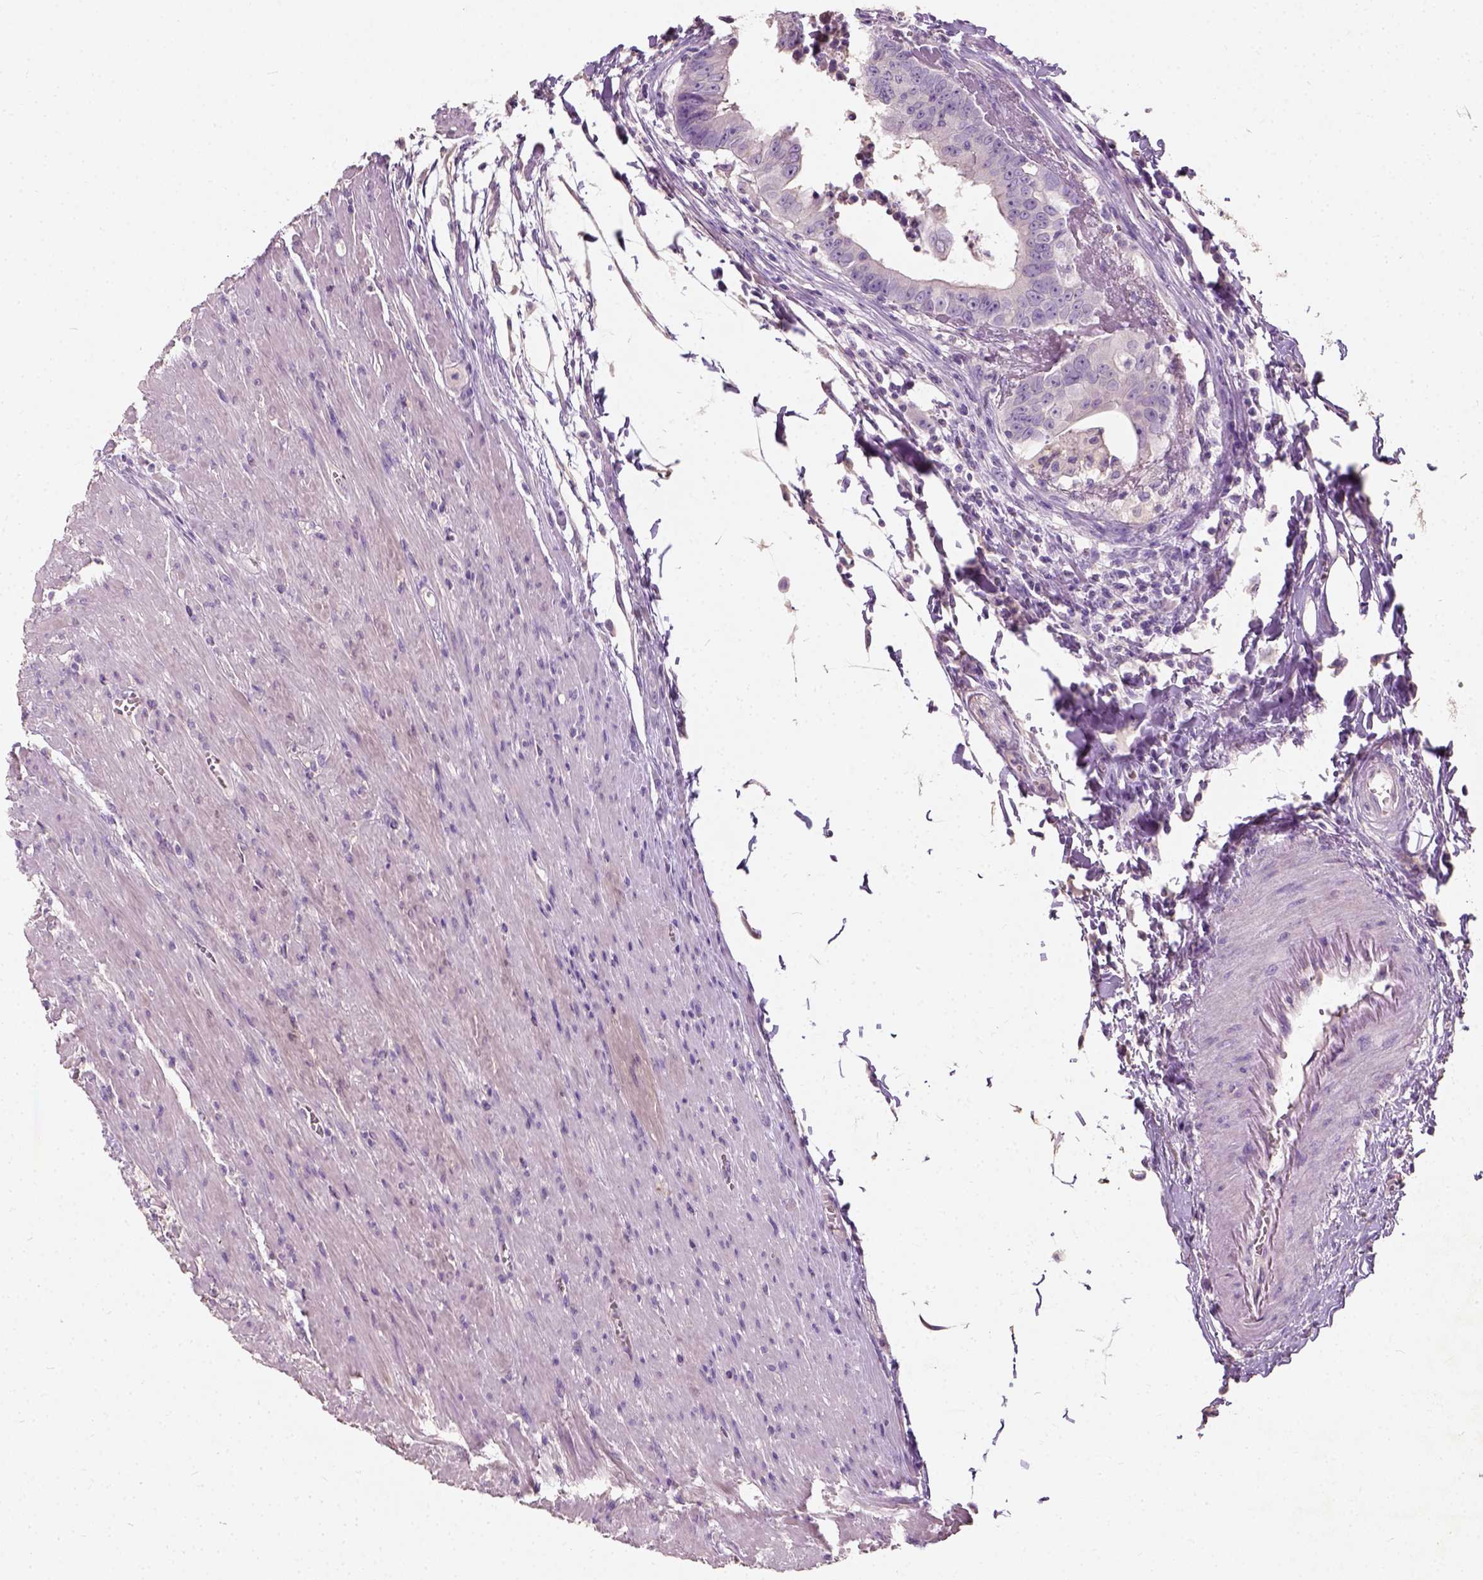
{"staining": {"intensity": "negative", "quantity": "none", "location": "none"}, "tissue": "colorectal cancer", "cell_type": "Tumor cells", "image_type": "cancer", "snomed": [{"axis": "morphology", "description": "Adenocarcinoma, NOS"}, {"axis": "topography", "description": "Rectum"}], "caption": "Immunohistochemistry (IHC) image of neoplastic tissue: colorectal cancer (adenocarcinoma) stained with DAB reveals no significant protein staining in tumor cells.", "gene": "DHCR24", "patient": {"sex": "female", "age": 62}}